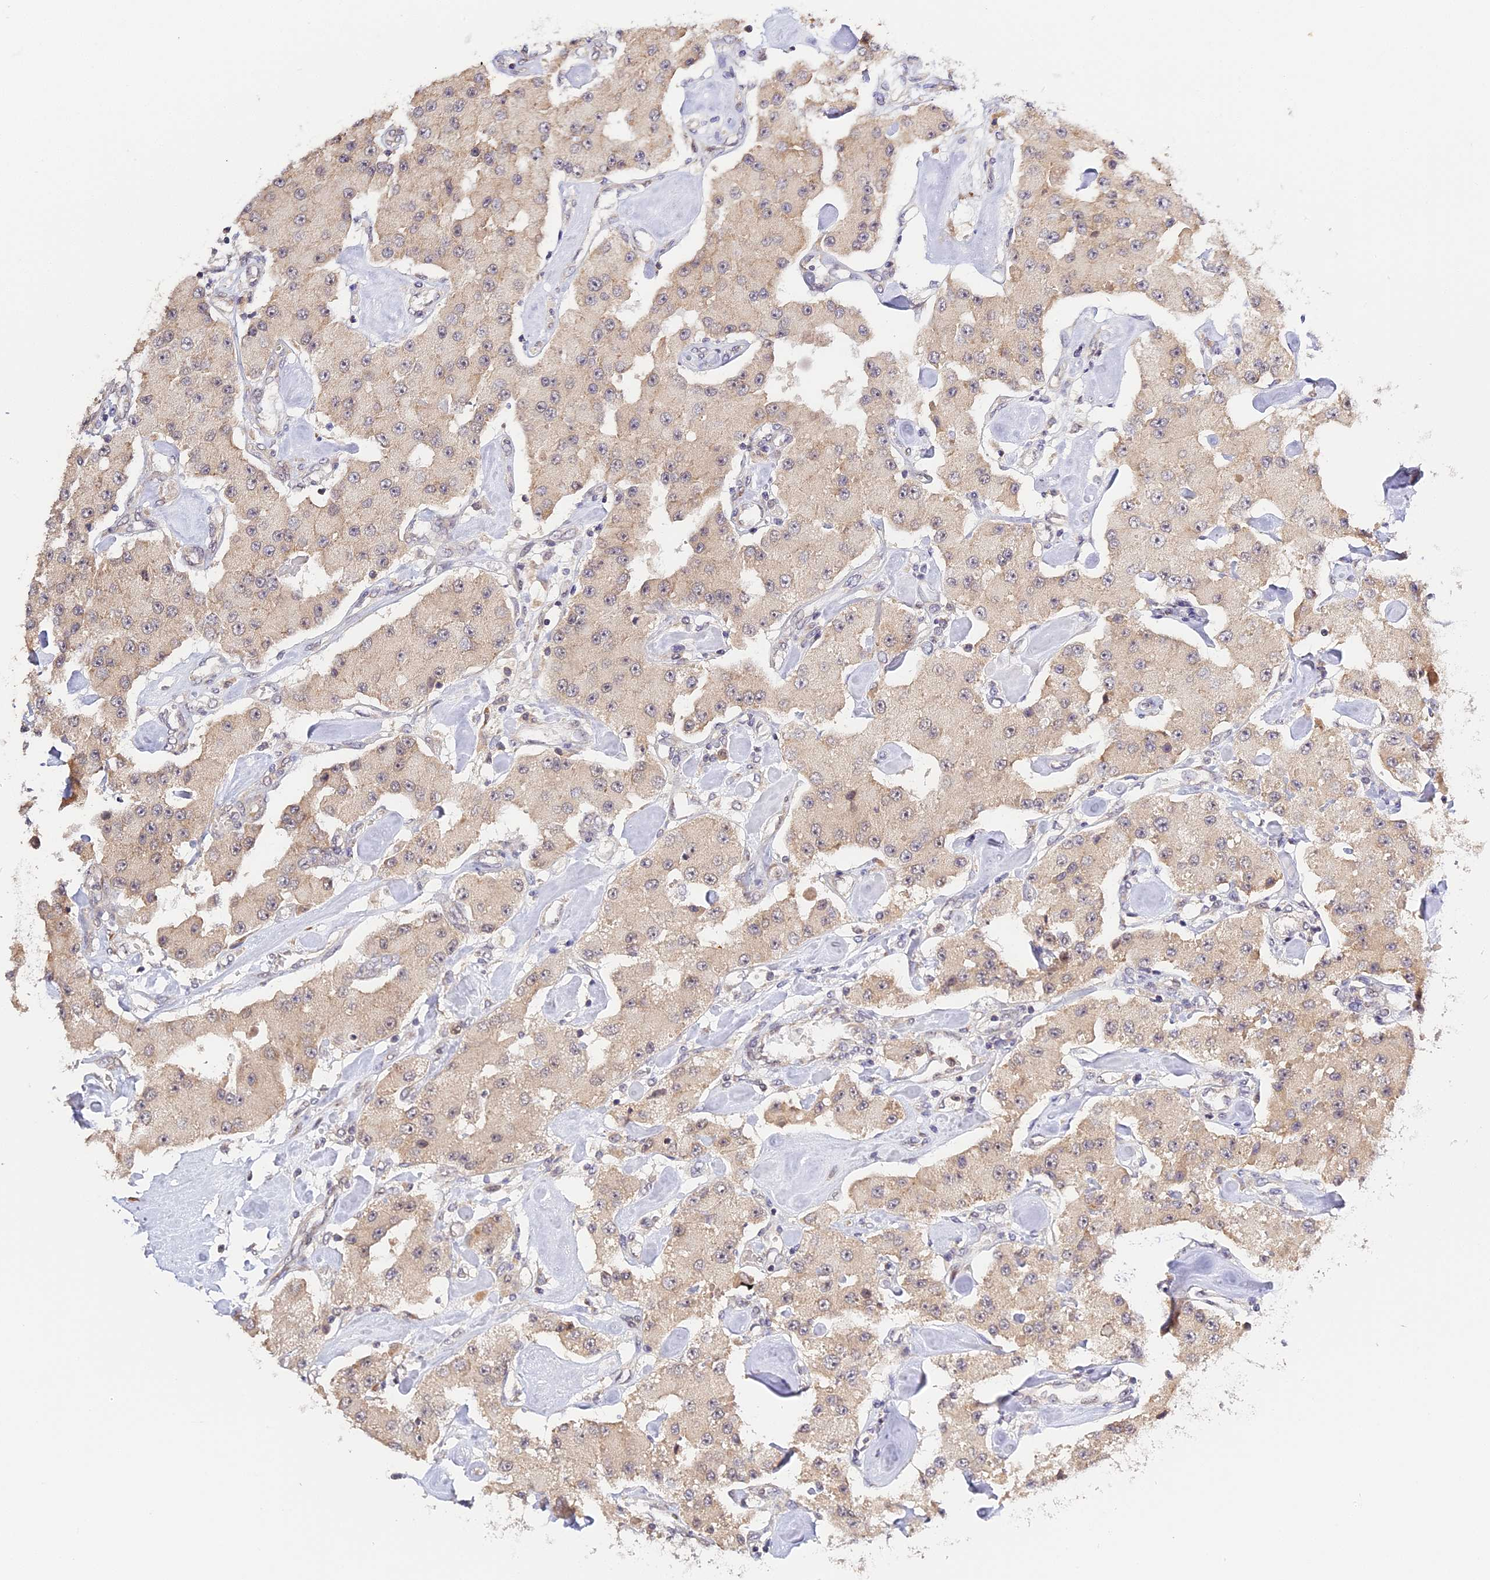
{"staining": {"intensity": "weak", "quantity": "25%-75%", "location": "cytoplasmic/membranous"}, "tissue": "carcinoid", "cell_type": "Tumor cells", "image_type": "cancer", "snomed": [{"axis": "morphology", "description": "Carcinoid, malignant, NOS"}, {"axis": "topography", "description": "Pancreas"}], "caption": "Weak cytoplasmic/membranous staining for a protein is identified in approximately 25%-75% of tumor cells of carcinoid using immunohistochemistry (IHC).", "gene": "IMPACT", "patient": {"sex": "male", "age": 41}}